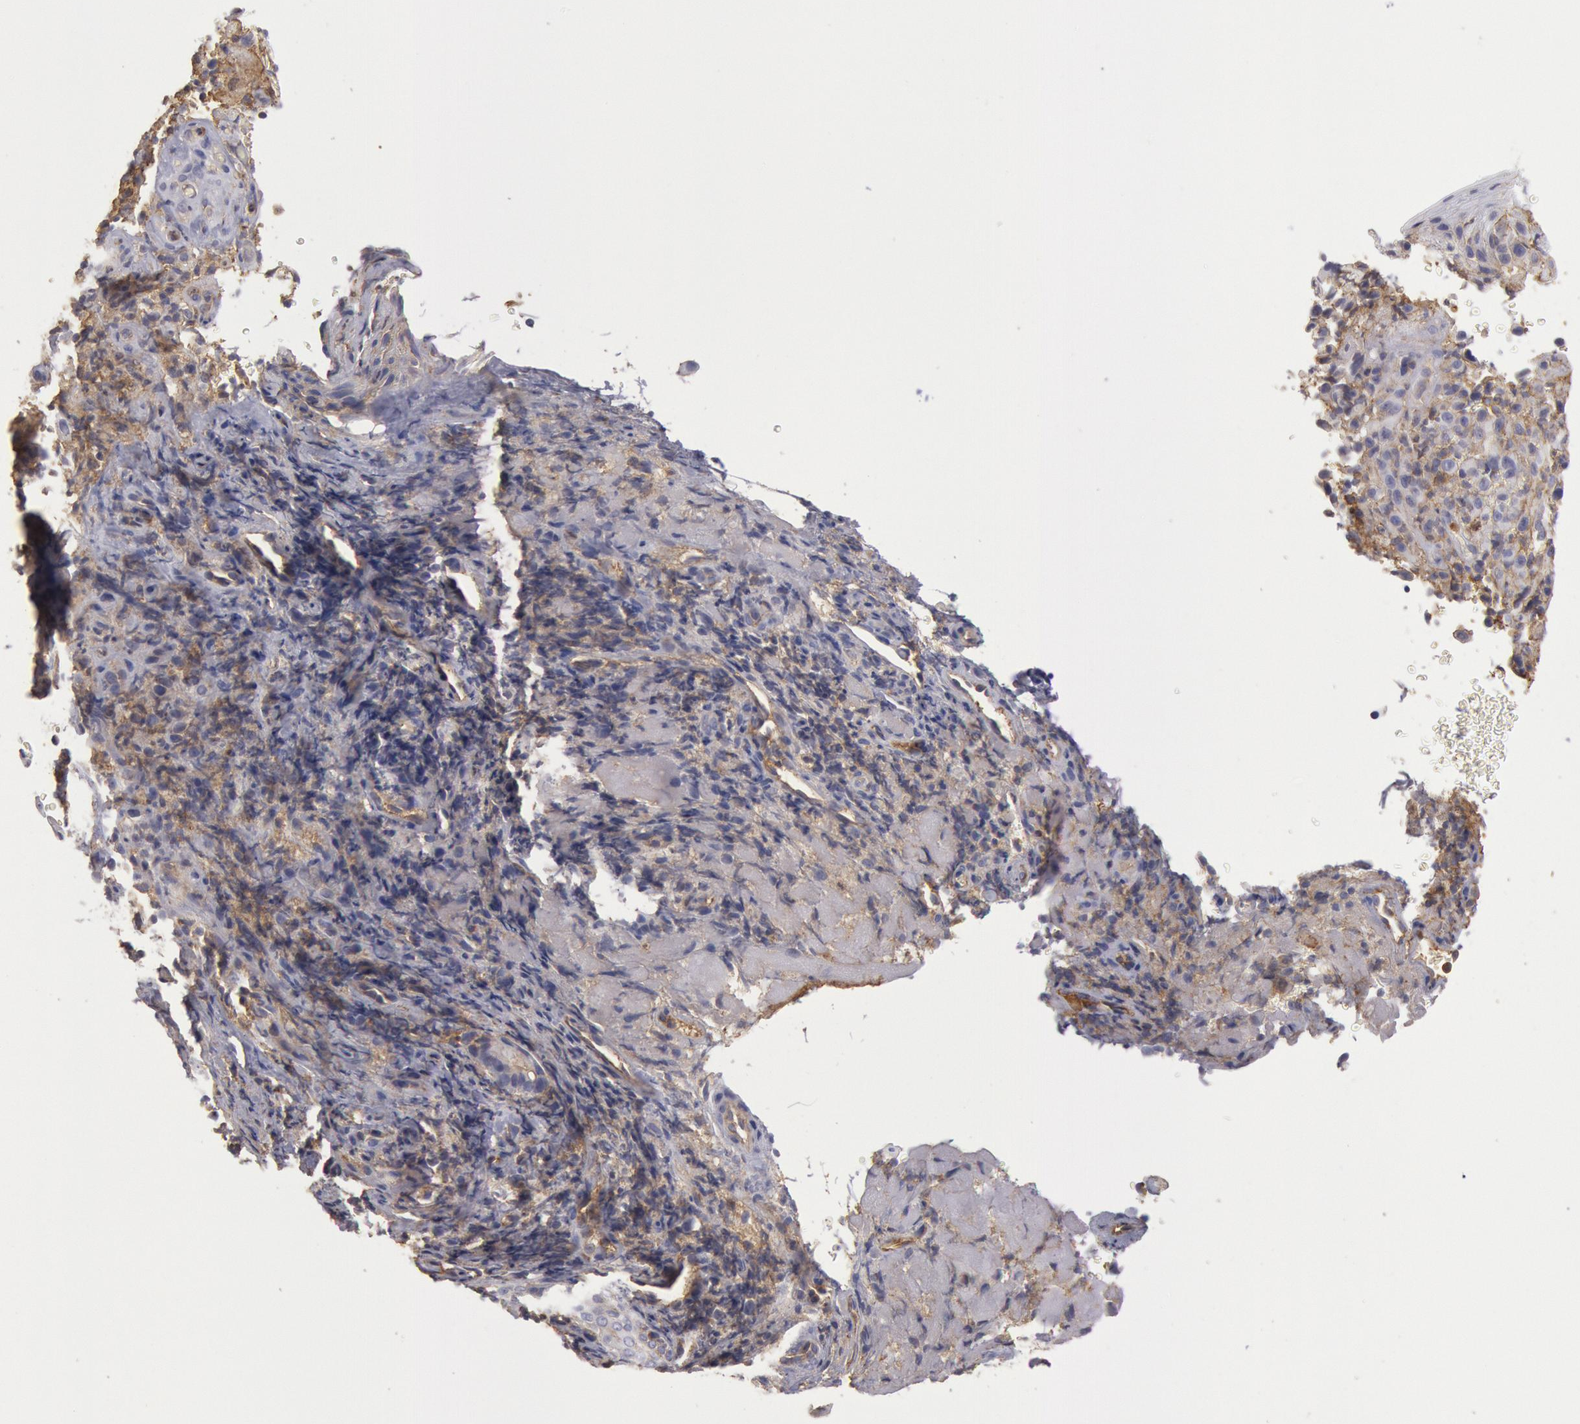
{"staining": {"intensity": "moderate", "quantity": "<25%", "location": "cytoplasmic/membranous"}, "tissue": "melanoma", "cell_type": "Tumor cells", "image_type": "cancer", "snomed": [{"axis": "morphology", "description": "Malignant melanoma, NOS"}, {"axis": "topography", "description": "Skin"}], "caption": "Immunohistochemistry image of neoplastic tissue: melanoma stained using immunohistochemistry (IHC) shows low levels of moderate protein expression localized specifically in the cytoplasmic/membranous of tumor cells, appearing as a cytoplasmic/membranous brown color.", "gene": "SNAP23", "patient": {"sex": "male", "age": 75}}